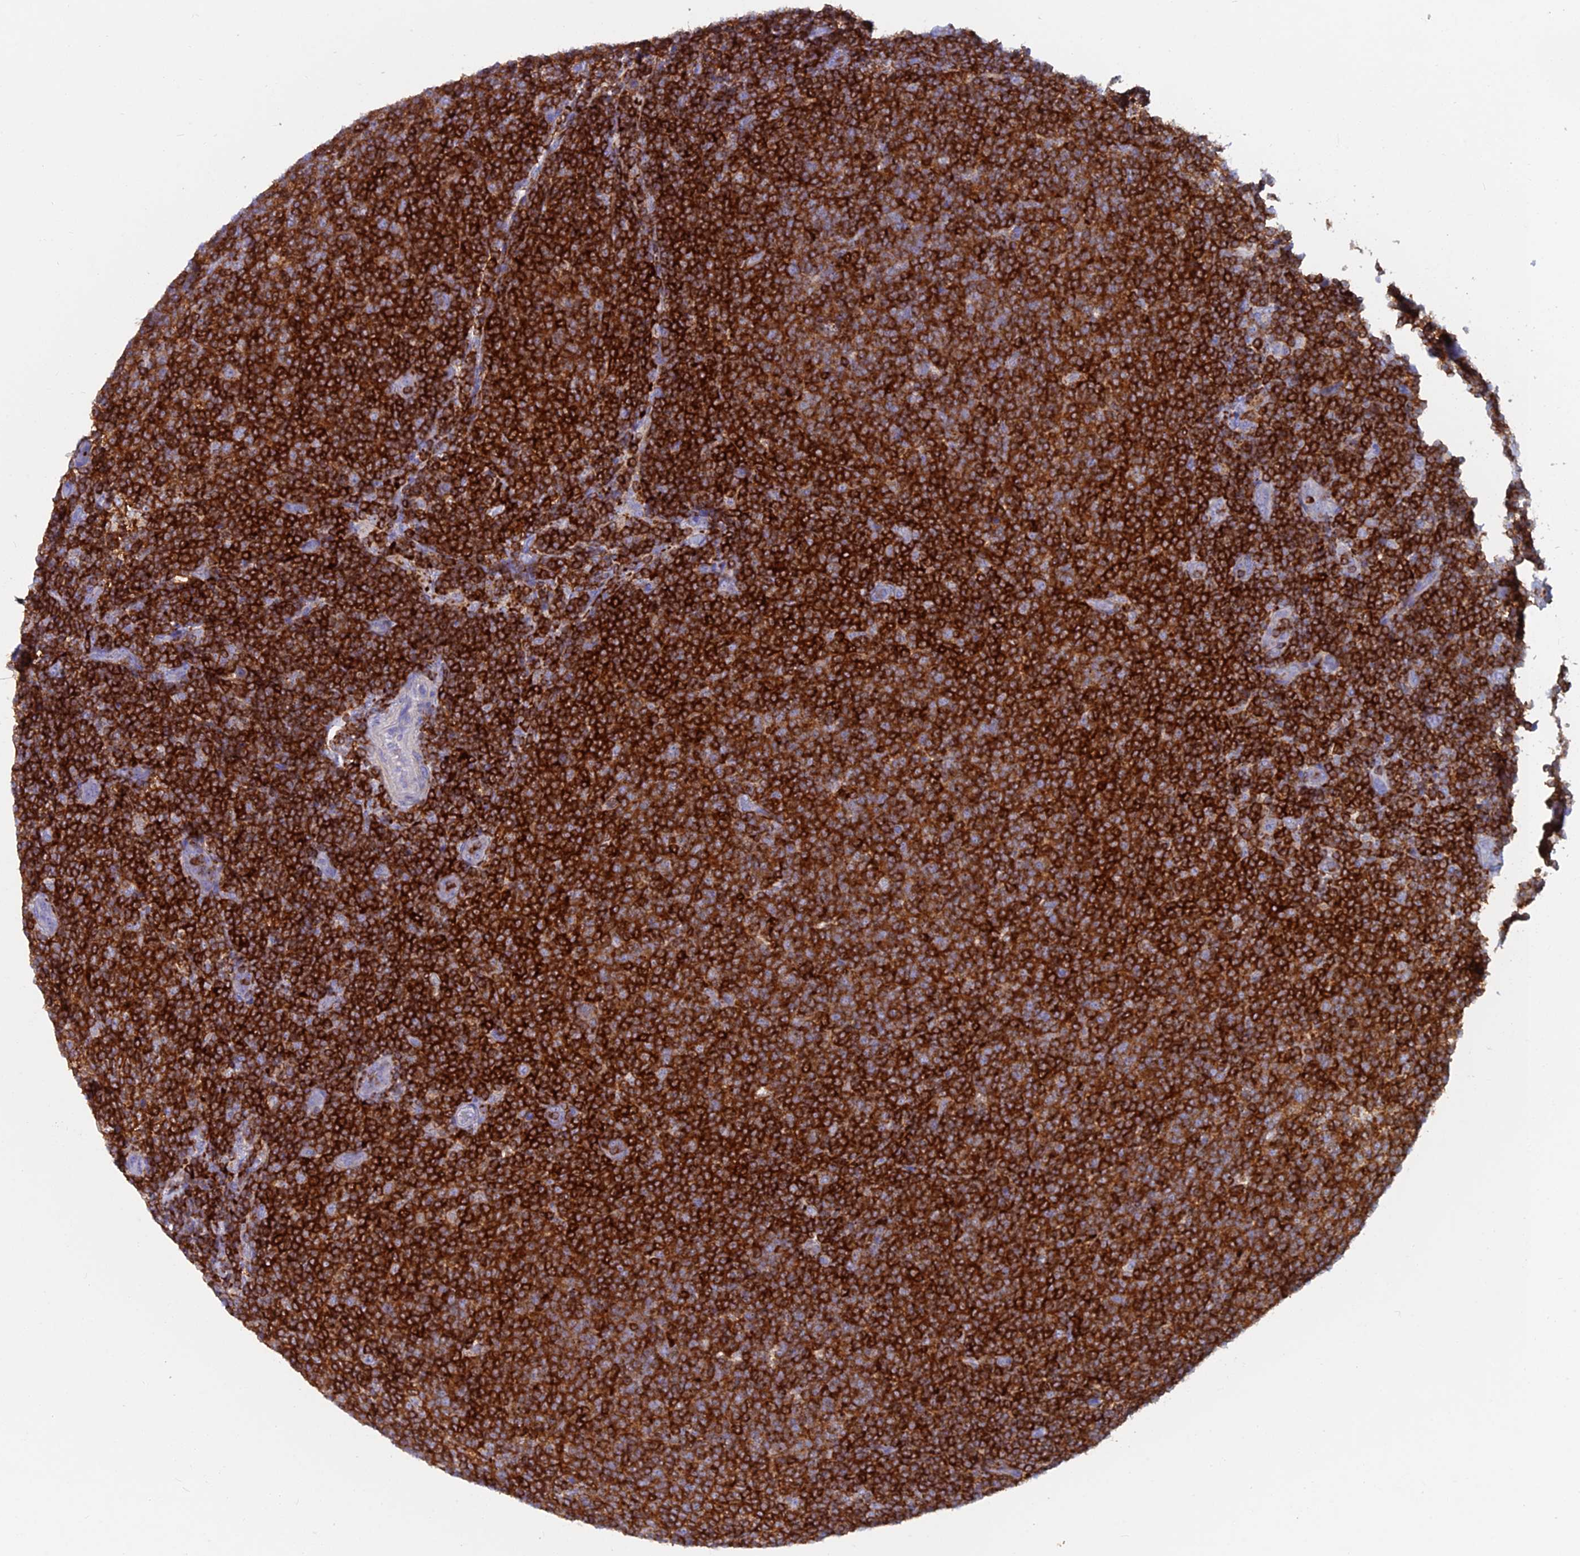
{"staining": {"intensity": "strong", "quantity": ">75%", "location": "cytoplasmic/membranous"}, "tissue": "lymphoma", "cell_type": "Tumor cells", "image_type": "cancer", "snomed": [{"axis": "morphology", "description": "Malignant lymphoma, non-Hodgkin's type, Low grade"}, {"axis": "topography", "description": "Lymph node"}], "caption": "About >75% of tumor cells in human lymphoma reveal strong cytoplasmic/membranous protein expression as visualized by brown immunohistochemical staining.", "gene": "ABI3BP", "patient": {"sex": "male", "age": 66}}